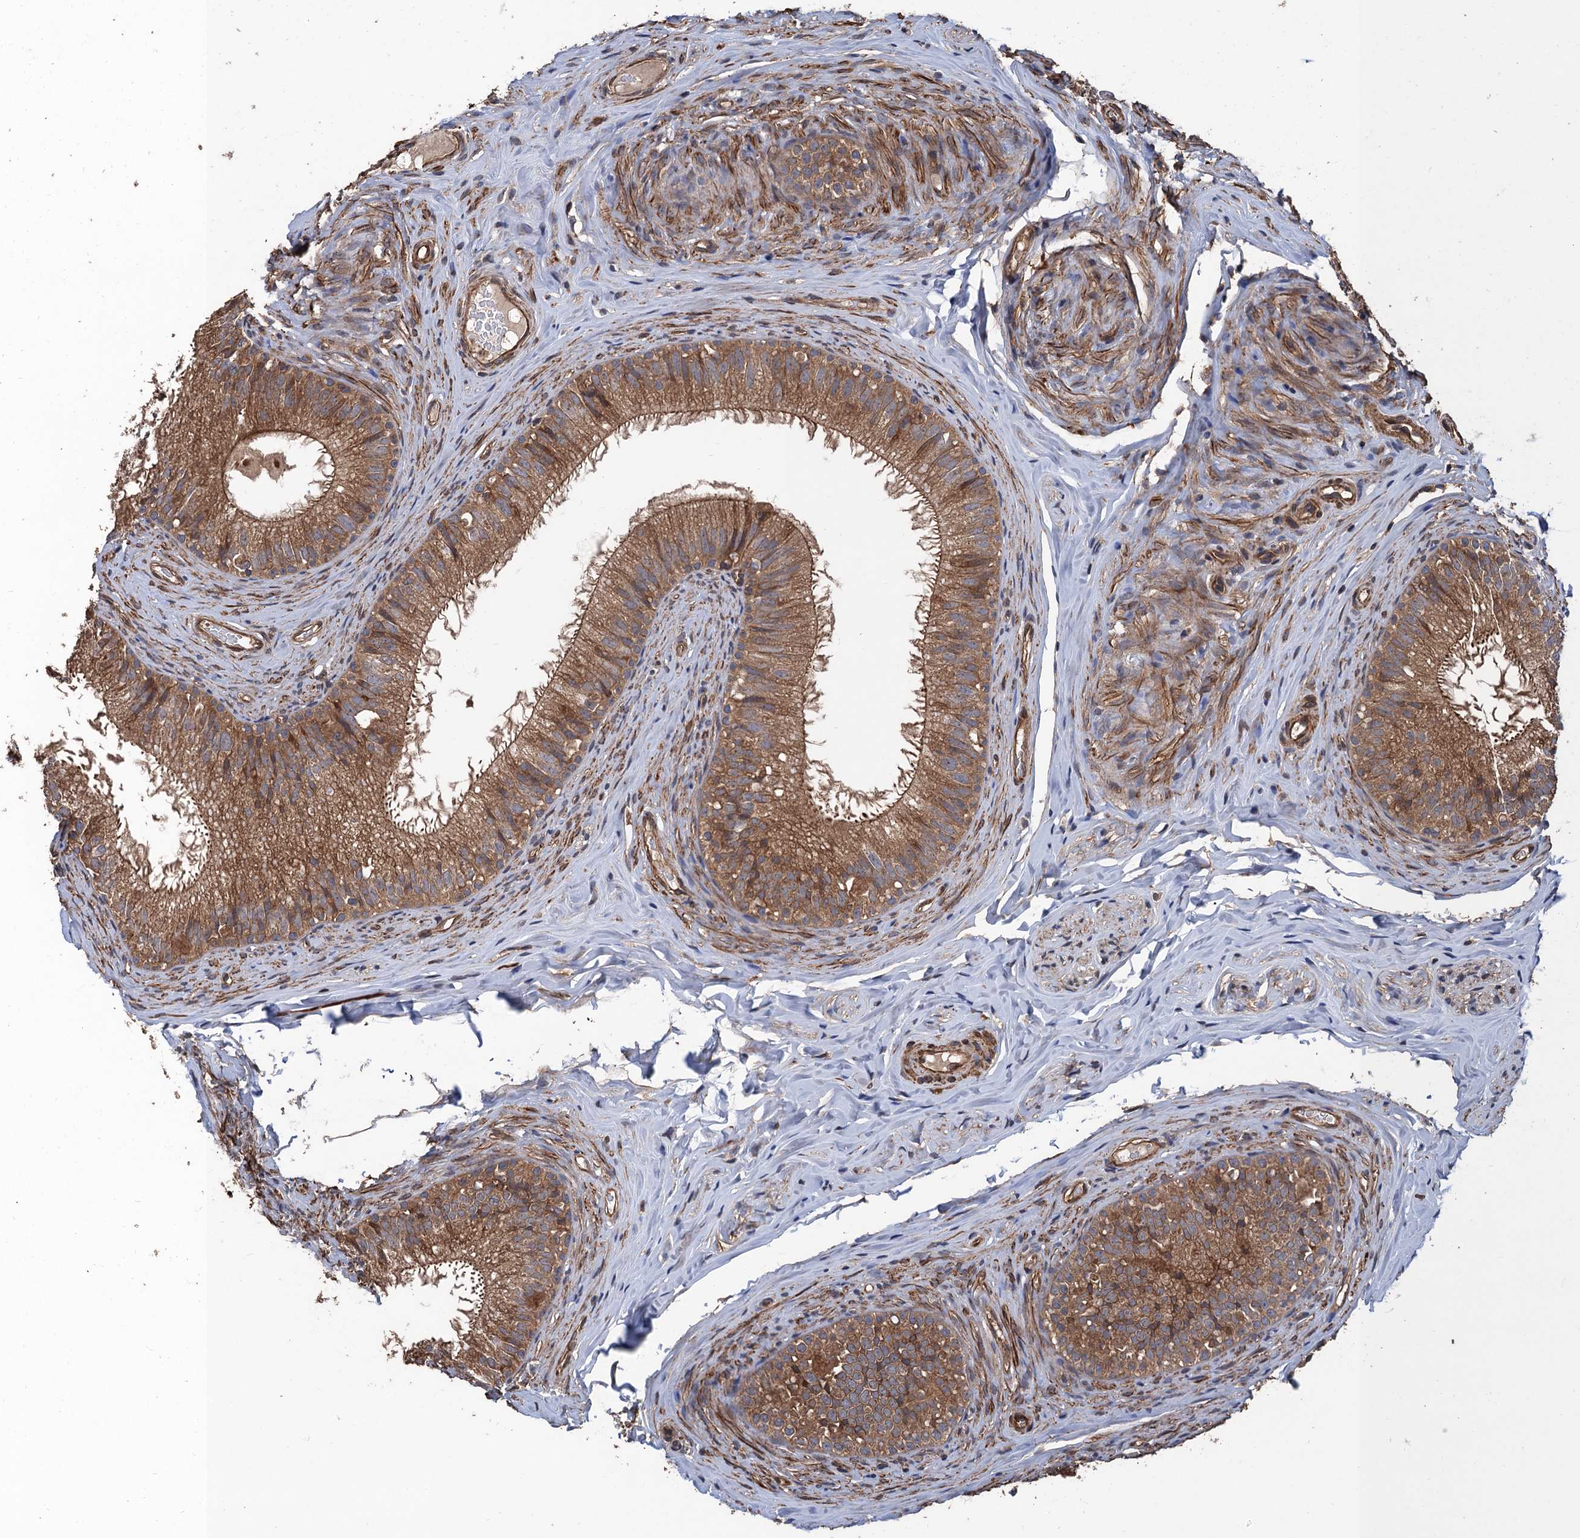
{"staining": {"intensity": "moderate", "quantity": ">75%", "location": "cytoplasmic/membranous"}, "tissue": "epididymis", "cell_type": "Glandular cells", "image_type": "normal", "snomed": [{"axis": "morphology", "description": "Normal tissue, NOS"}, {"axis": "topography", "description": "Epididymis"}], "caption": "The histopathology image demonstrates staining of benign epididymis, revealing moderate cytoplasmic/membranous protein expression (brown color) within glandular cells.", "gene": "PPP4R1", "patient": {"sex": "male", "age": 34}}